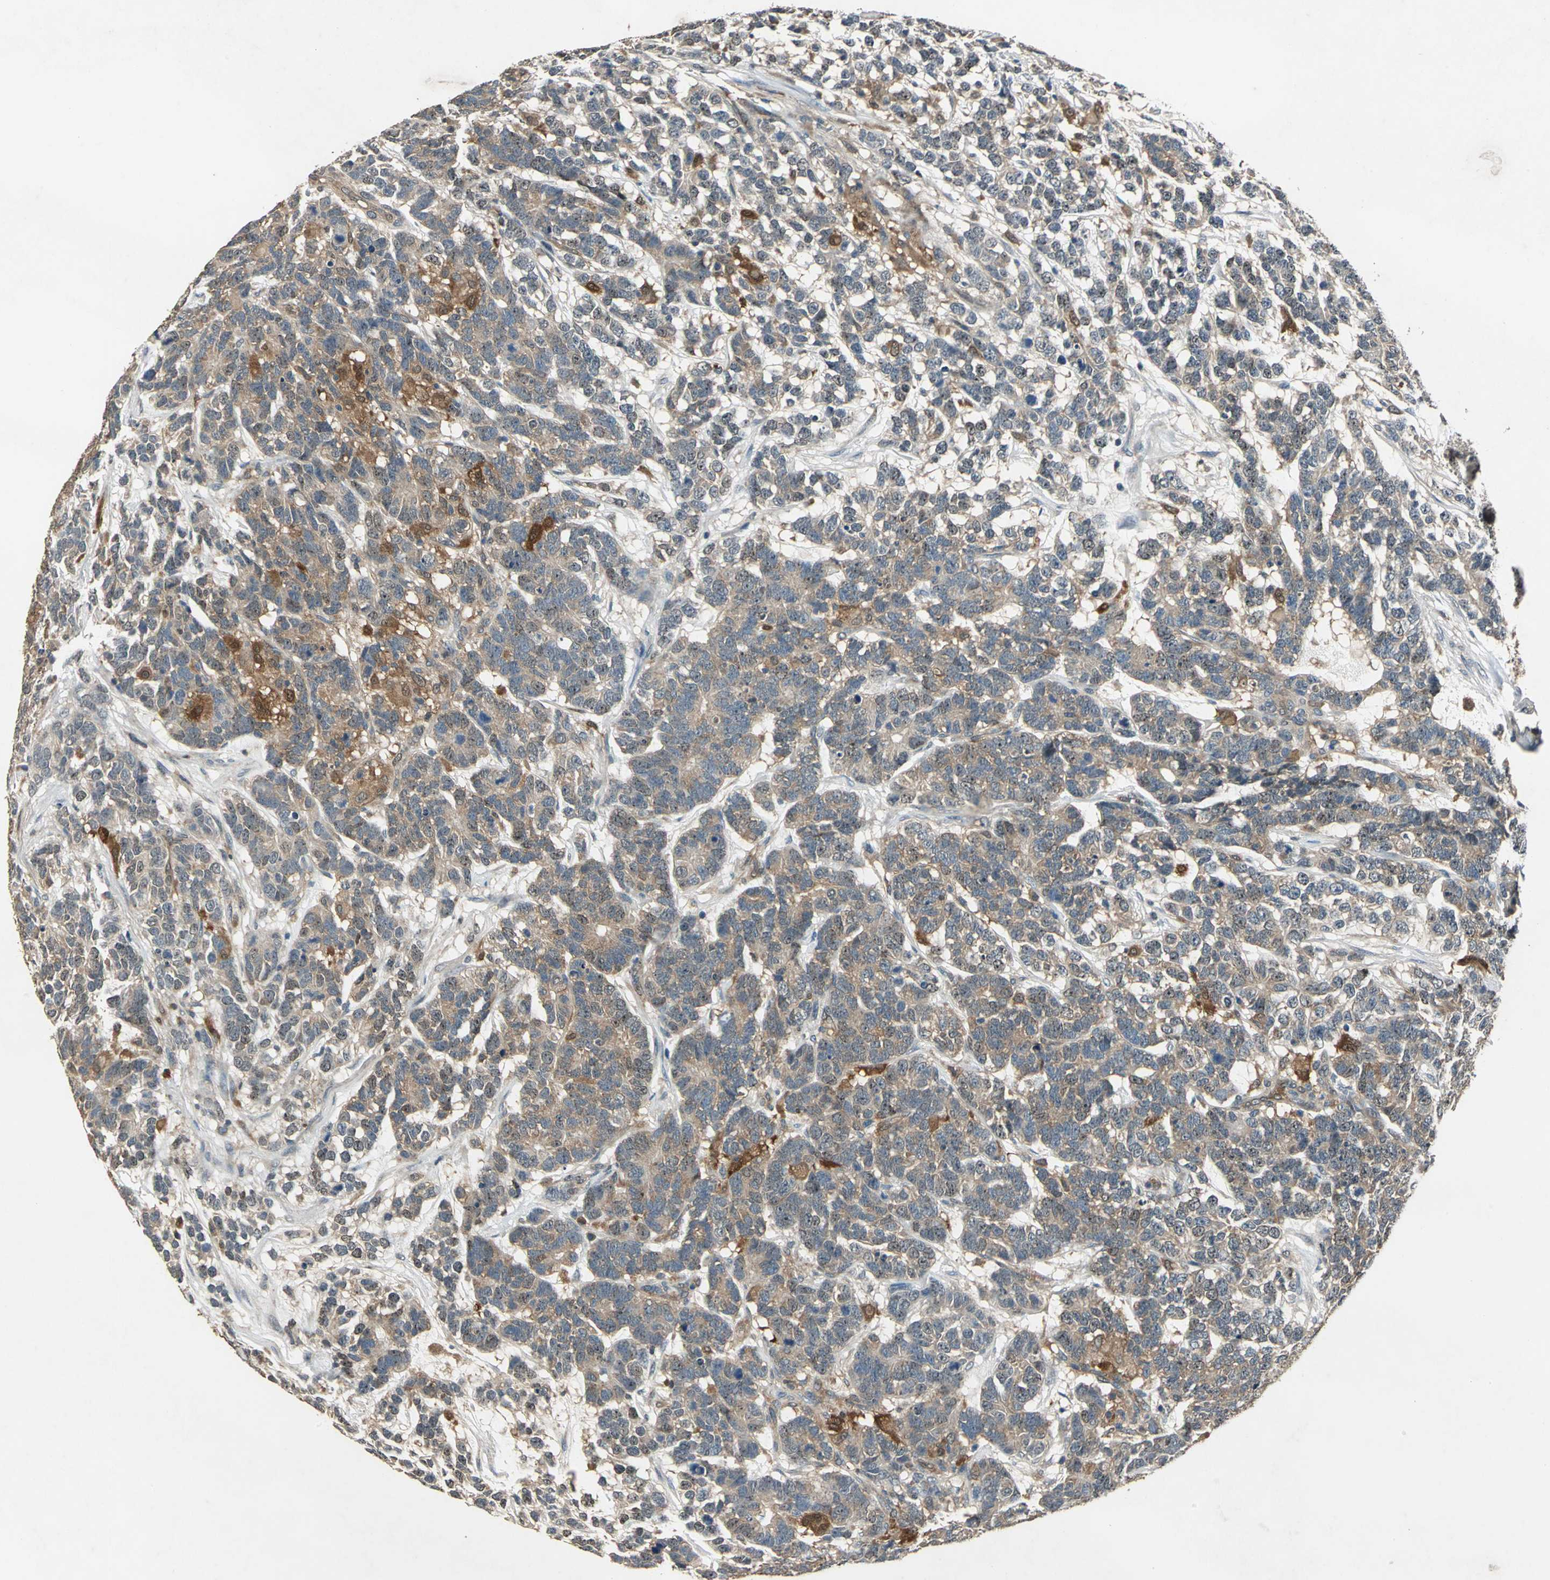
{"staining": {"intensity": "moderate", "quantity": ">75%", "location": "cytoplasmic/membranous"}, "tissue": "testis cancer", "cell_type": "Tumor cells", "image_type": "cancer", "snomed": [{"axis": "morphology", "description": "Carcinoma, Embryonal, NOS"}, {"axis": "topography", "description": "Testis"}], "caption": "Testis embryonal carcinoma stained with a brown dye shows moderate cytoplasmic/membranous positive positivity in about >75% of tumor cells.", "gene": "RRM2B", "patient": {"sex": "male", "age": 26}}